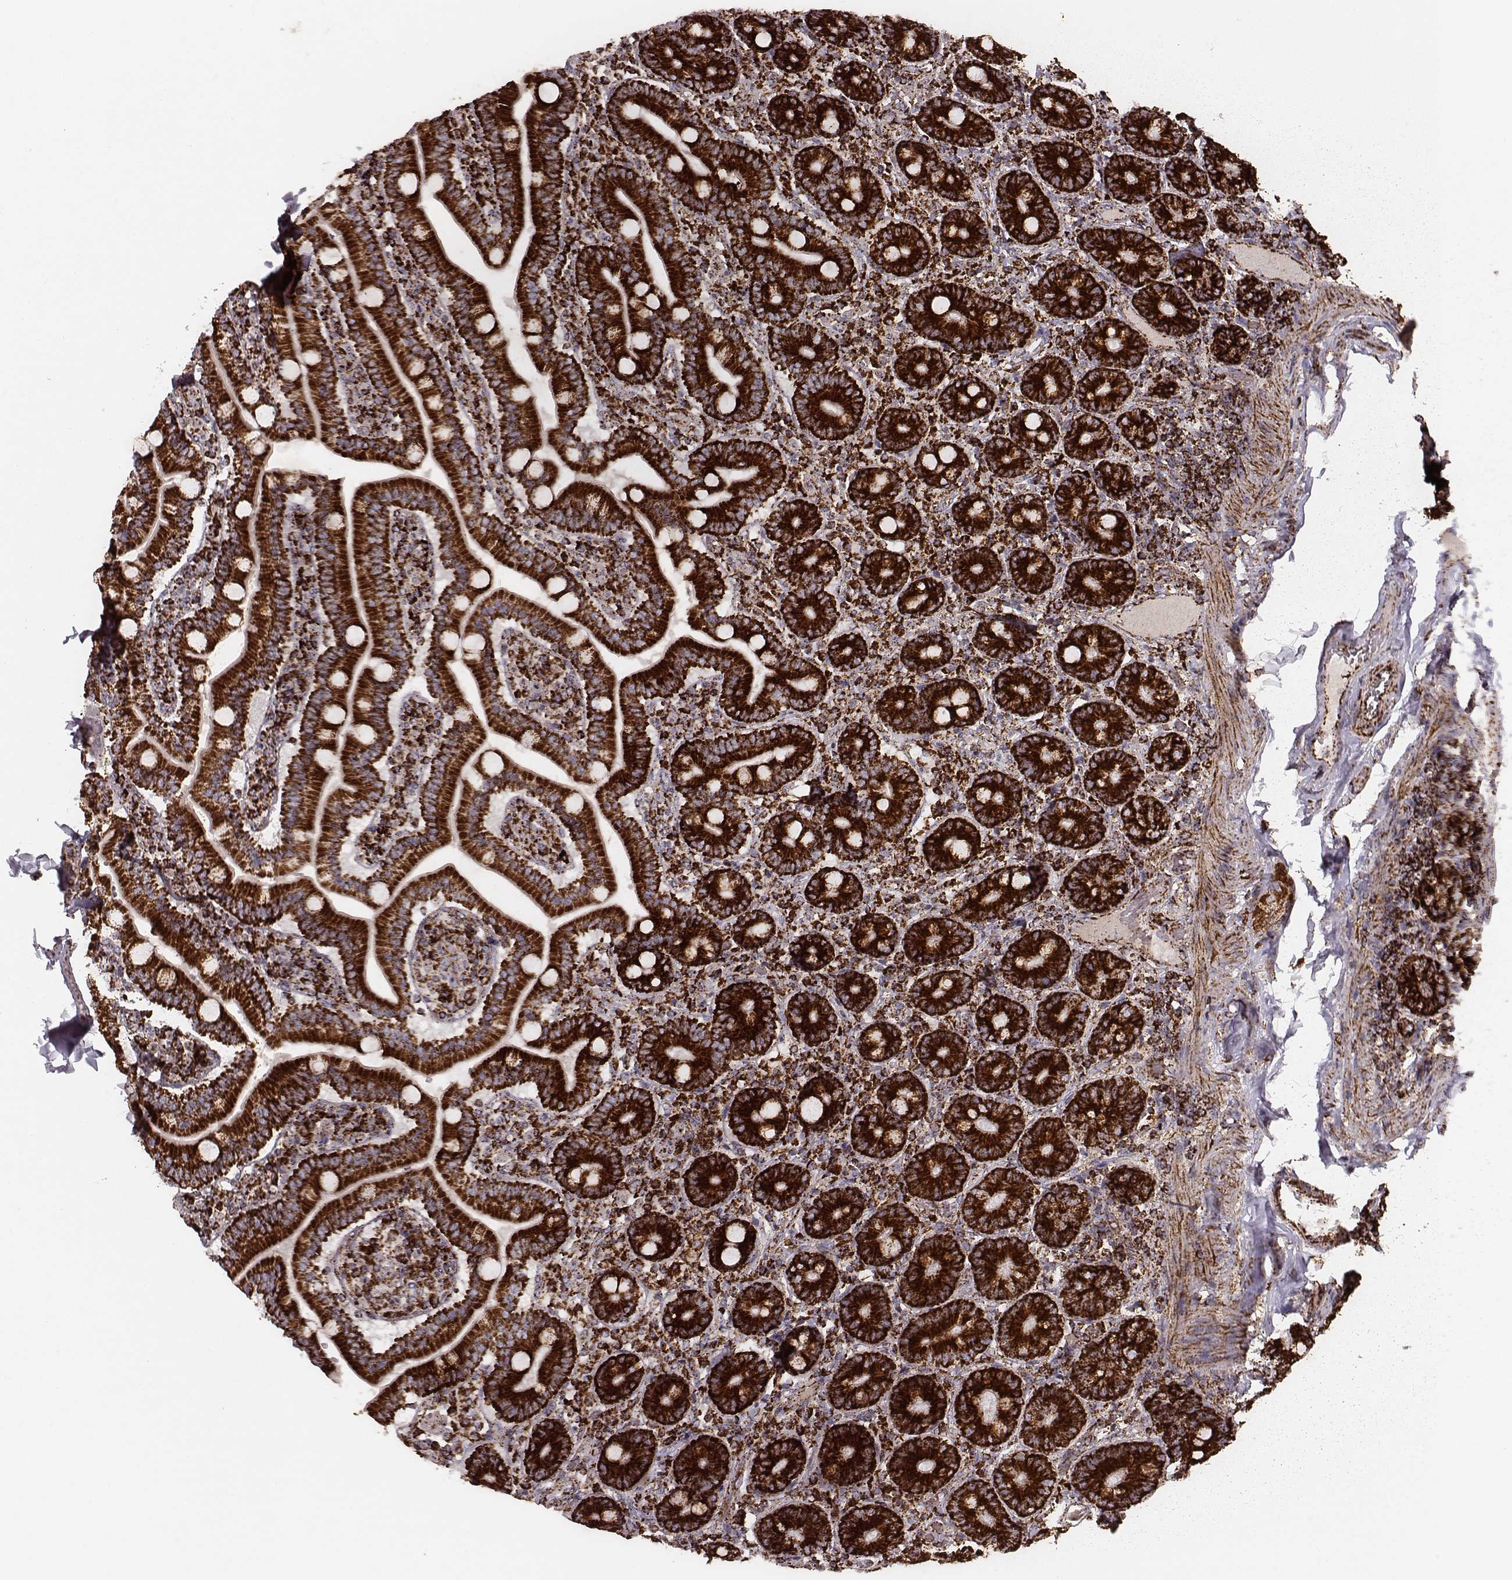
{"staining": {"intensity": "strong", "quantity": ">75%", "location": "cytoplasmic/membranous"}, "tissue": "duodenum", "cell_type": "Glandular cells", "image_type": "normal", "snomed": [{"axis": "morphology", "description": "Normal tissue, NOS"}, {"axis": "topography", "description": "Duodenum"}], "caption": "The histopathology image demonstrates a brown stain indicating the presence of a protein in the cytoplasmic/membranous of glandular cells in duodenum.", "gene": "TUFM", "patient": {"sex": "female", "age": 62}}